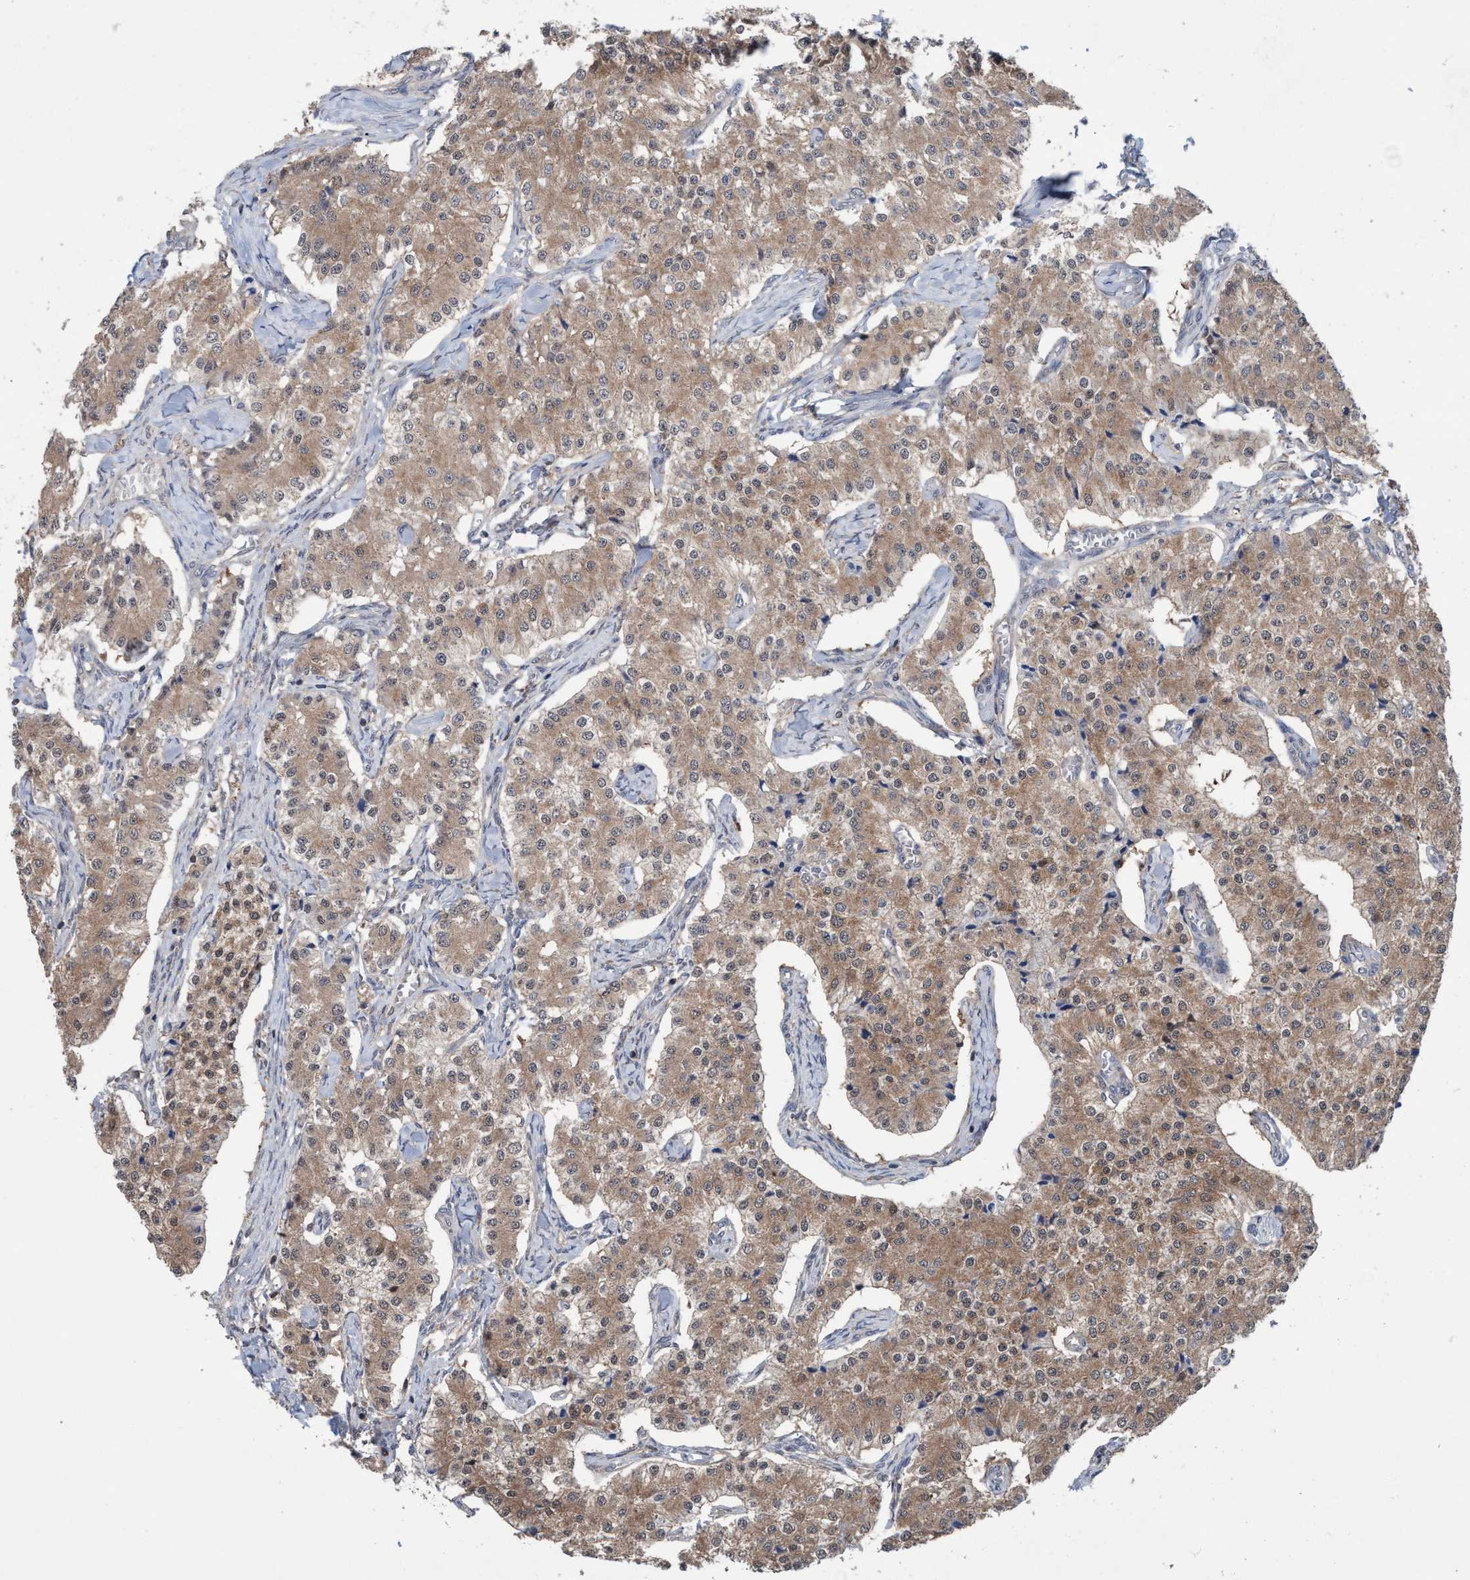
{"staining": {"intensity": "moderate", "quantity": ">75%", "location": "cytoplasmic/membranous"}, "tissue": "carcinoid", "cell_type": "Tumor cells", "image_type": "cancer", "snomed": [{"axis": "morphology", "description": "Carcinoid, malignant, NOS"}, {"axis": "topography", "description": "Colon"}], "caption": "This photomicrograph reveals carcinoid stained with immunohistochemistry to label a protein in brown. The cytoplasmic/membranous of tumor cells show moderate positivity for the protein. Nuclei are counter-stained blue.", "gene": "GLOD4", "patient": {"sex": "female", "age": 52}}